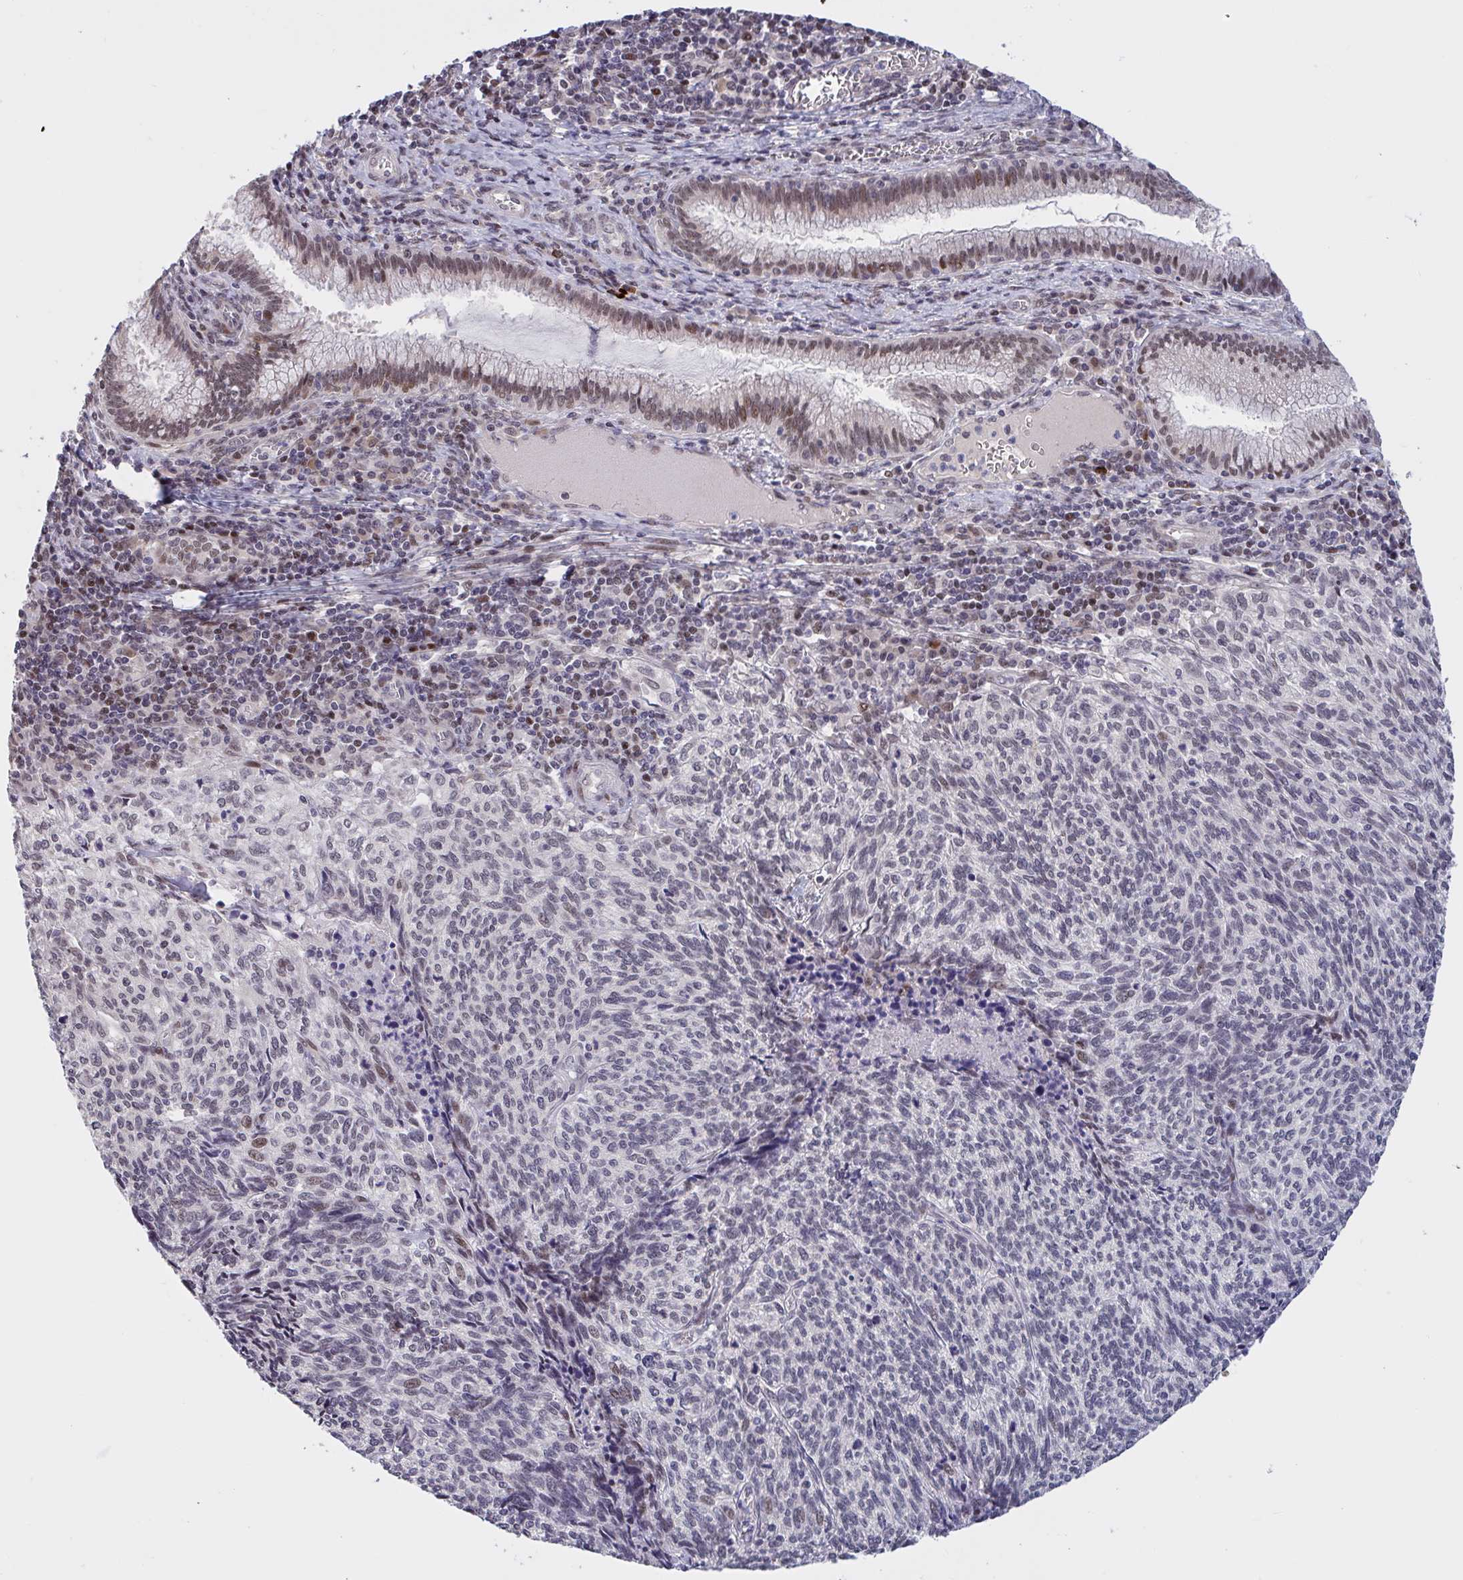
{"staining": {"intensity": "weak", "quantity": "<25%", "location": "nuclear"}, "tissue": "cervical cancer", "cell_type": "Tumor cells", "image_type": "cancer", "snomed": [{"axis": "morphology", "description": "Squamous cell carcinoma, NOS"}, {"axis": "topography", "description": "Cervix"}], "caption": "IHC of human squamous cell carcinoma (cervical) displays no staining in tumor cells.", "gene": "ZNF414", "patient": {"sex": "female", "age": 45}}